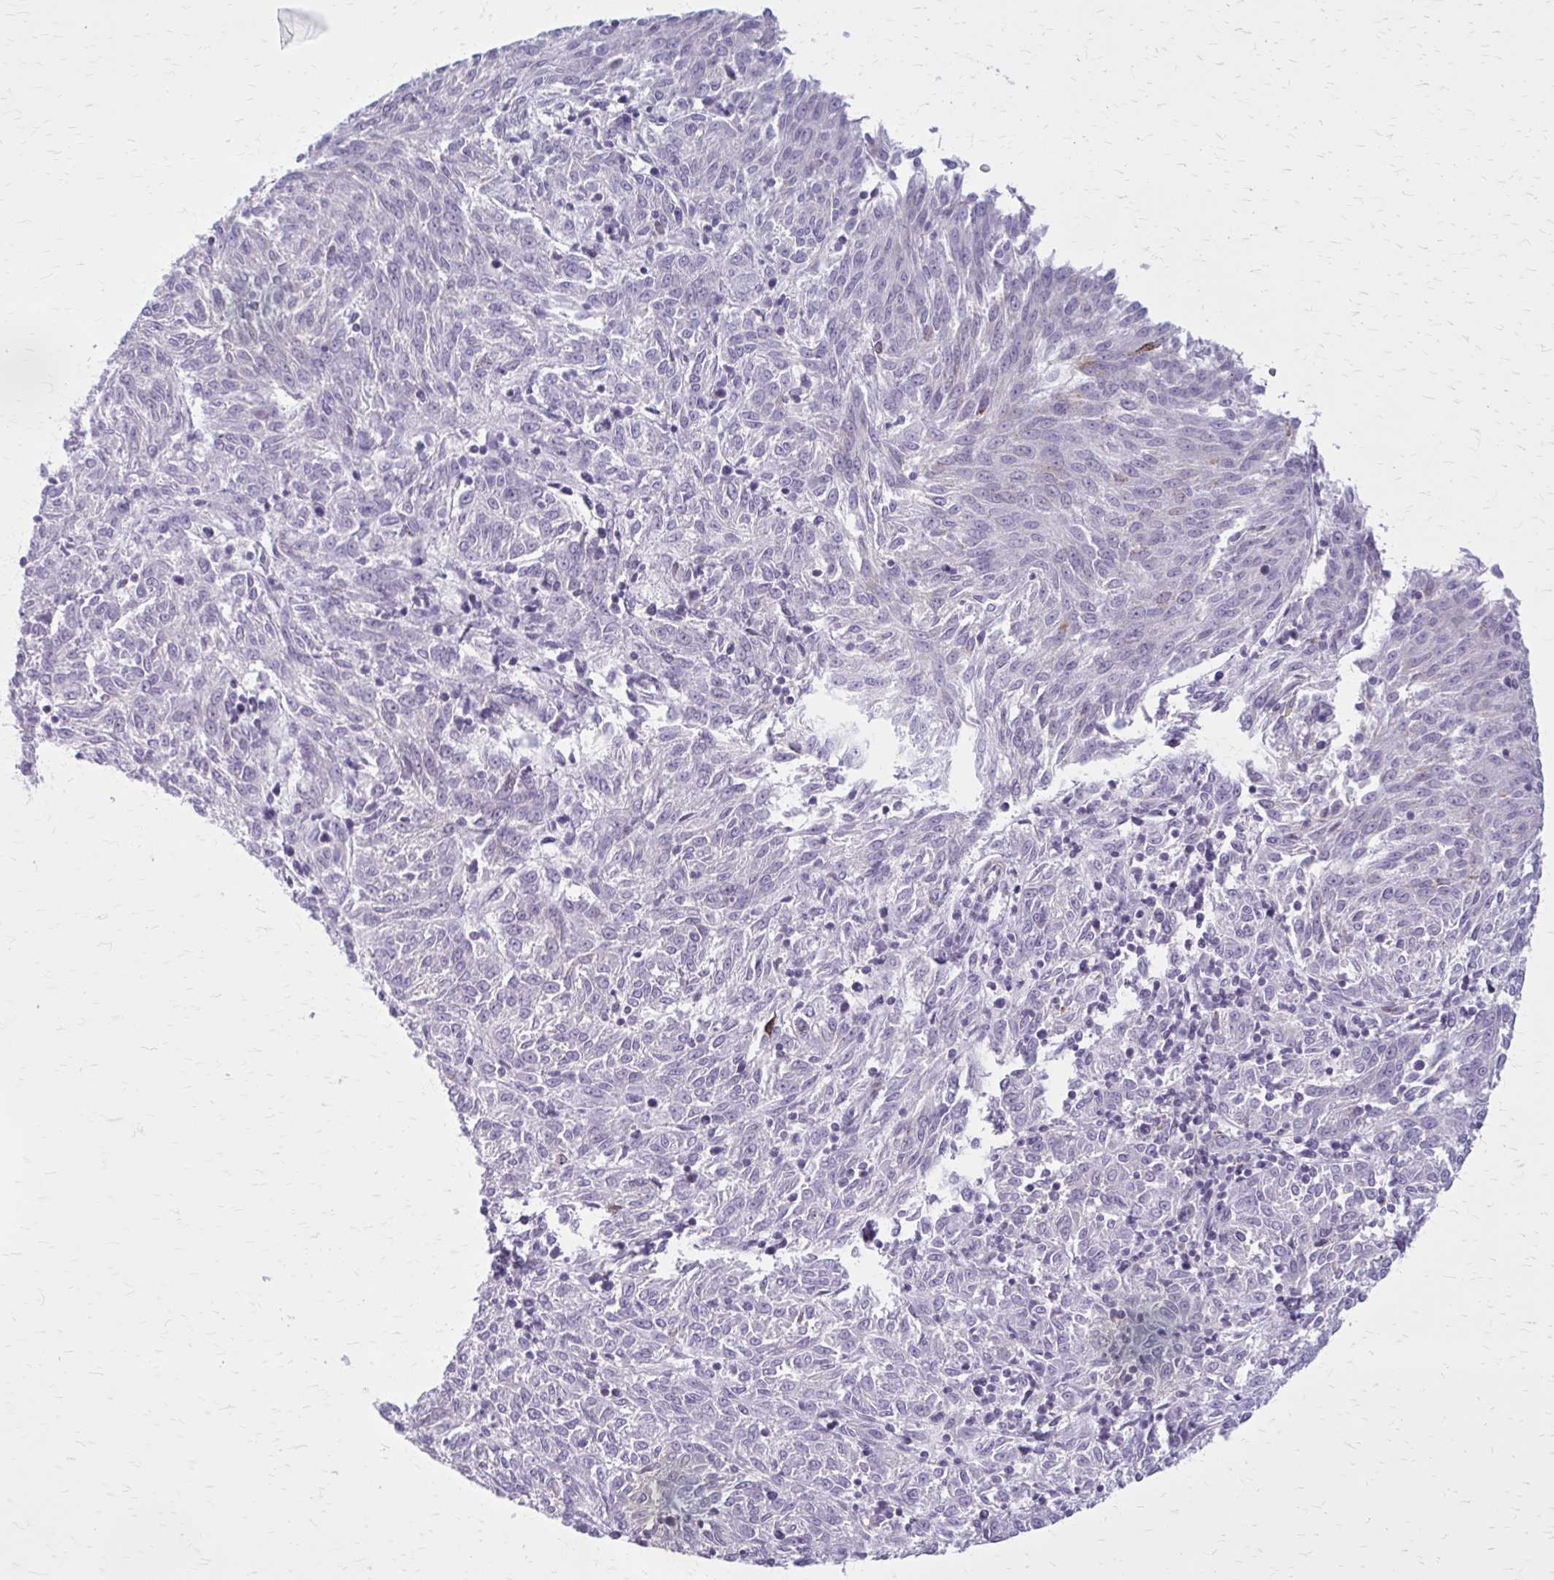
{"staining": {"intensity": "negative", "quantity": "none", "location": "none"}, "tissue": "melanoma", "cell_type": "Tumor cells", "image_type": "cancer", "snomed": [{"axis": "morphology", "description": "Malignant melanoma, NOS"}, {"axis": "topography", "description": "Skin"}], "caption": "Immunohistochemical staining of human melanoma demonstrates no significant positivity in tumor cells.", "gene": "PITPNM1", "patient": {"sex": "female", "age": 72}}